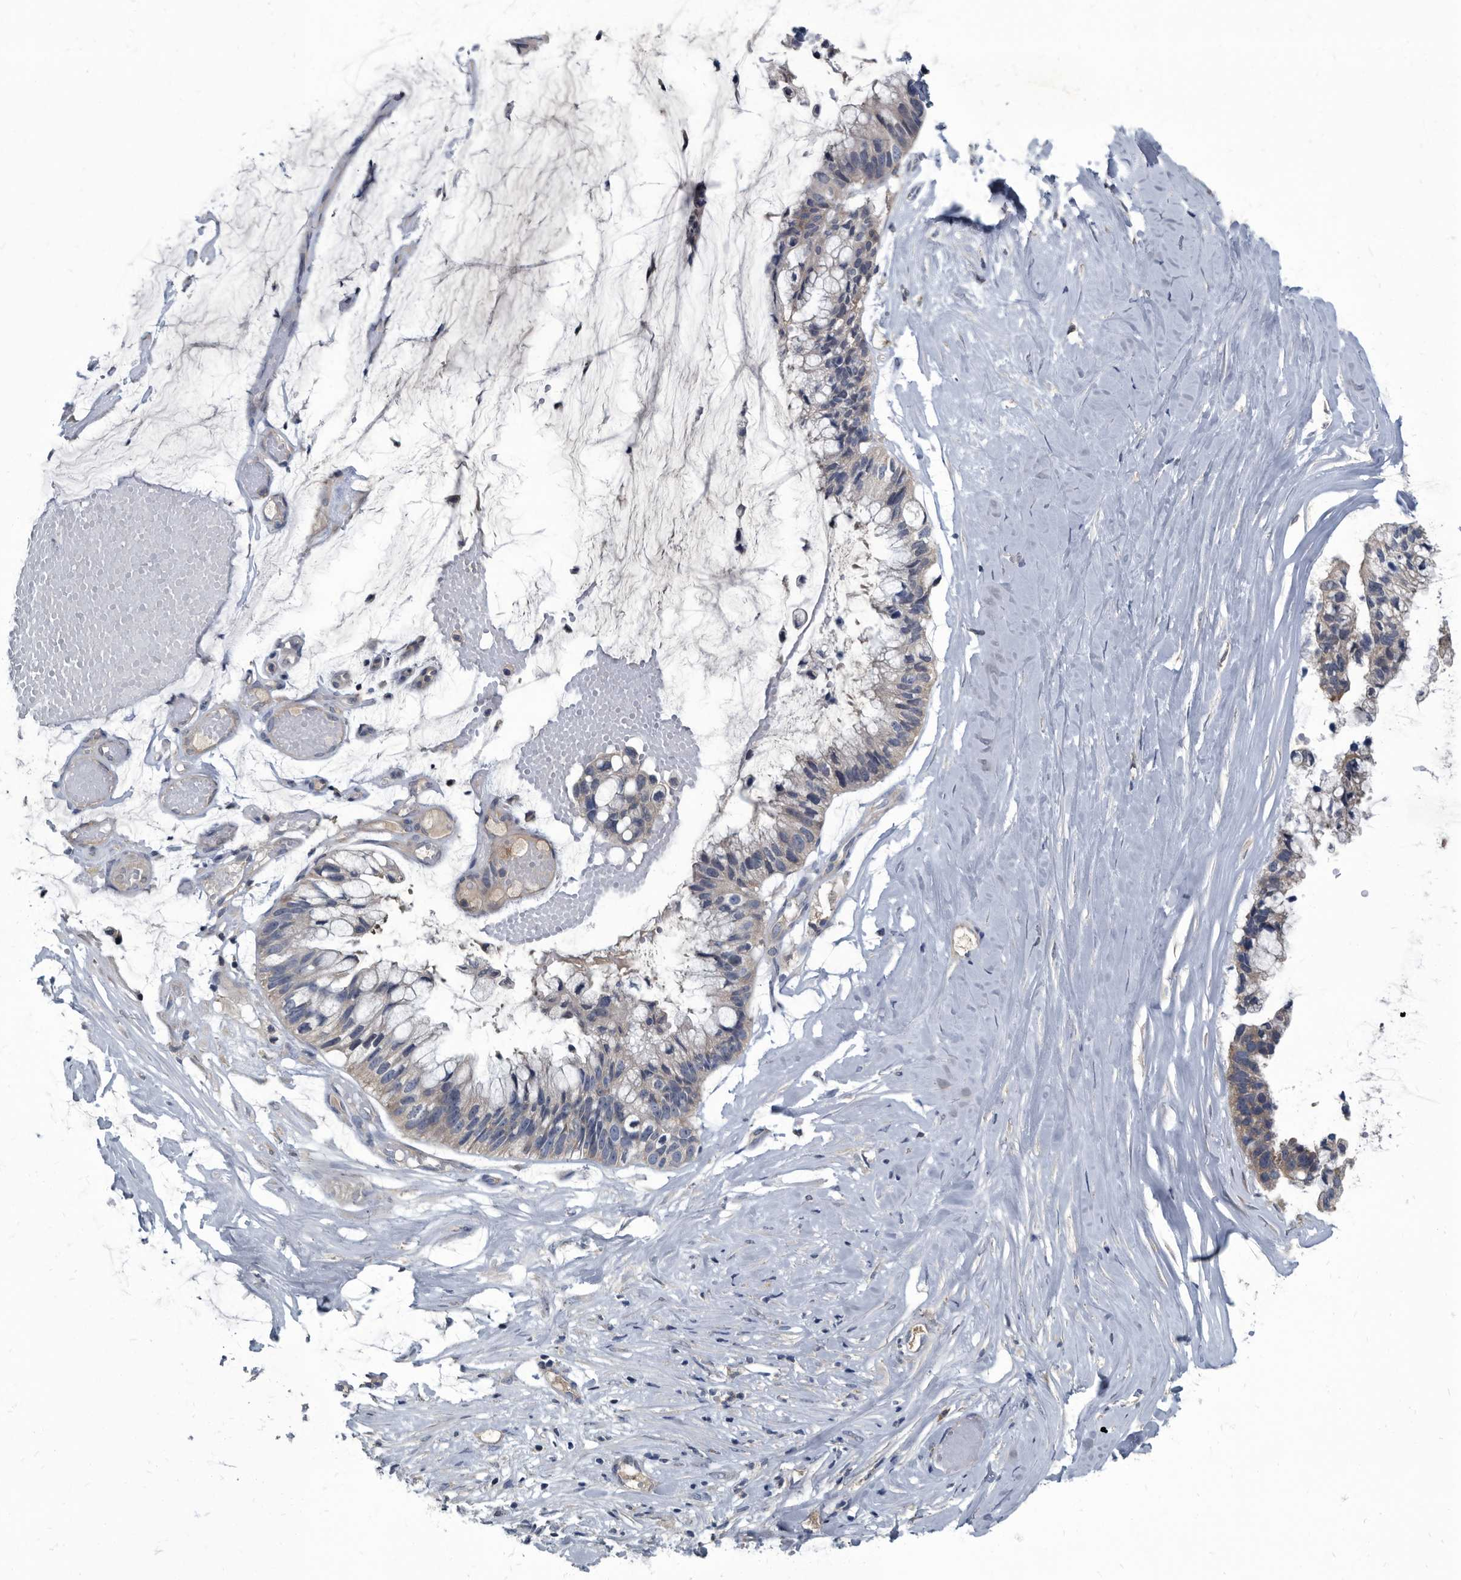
{"staining": {"intensity": "weak", "quantity": "<25%", "location": "cytoplasmic/membranous"}, "tissue": "ovarian cancer", "cell_type": "Tumor cells", "image_type": "cancer", "snomed": [{"axis": "morphology", "description": "Cystadenocarcinoma, mucinous, NOS"}, {"axis": "topography", "description": "Ovary"}], "caption": "Photomicrograph shows no significant protein staining in tumor cells of mucinous cystadenocarcinoma (ovarian).", "gene": "CDV3", "patient": {"sex": "female", "age": 39}}